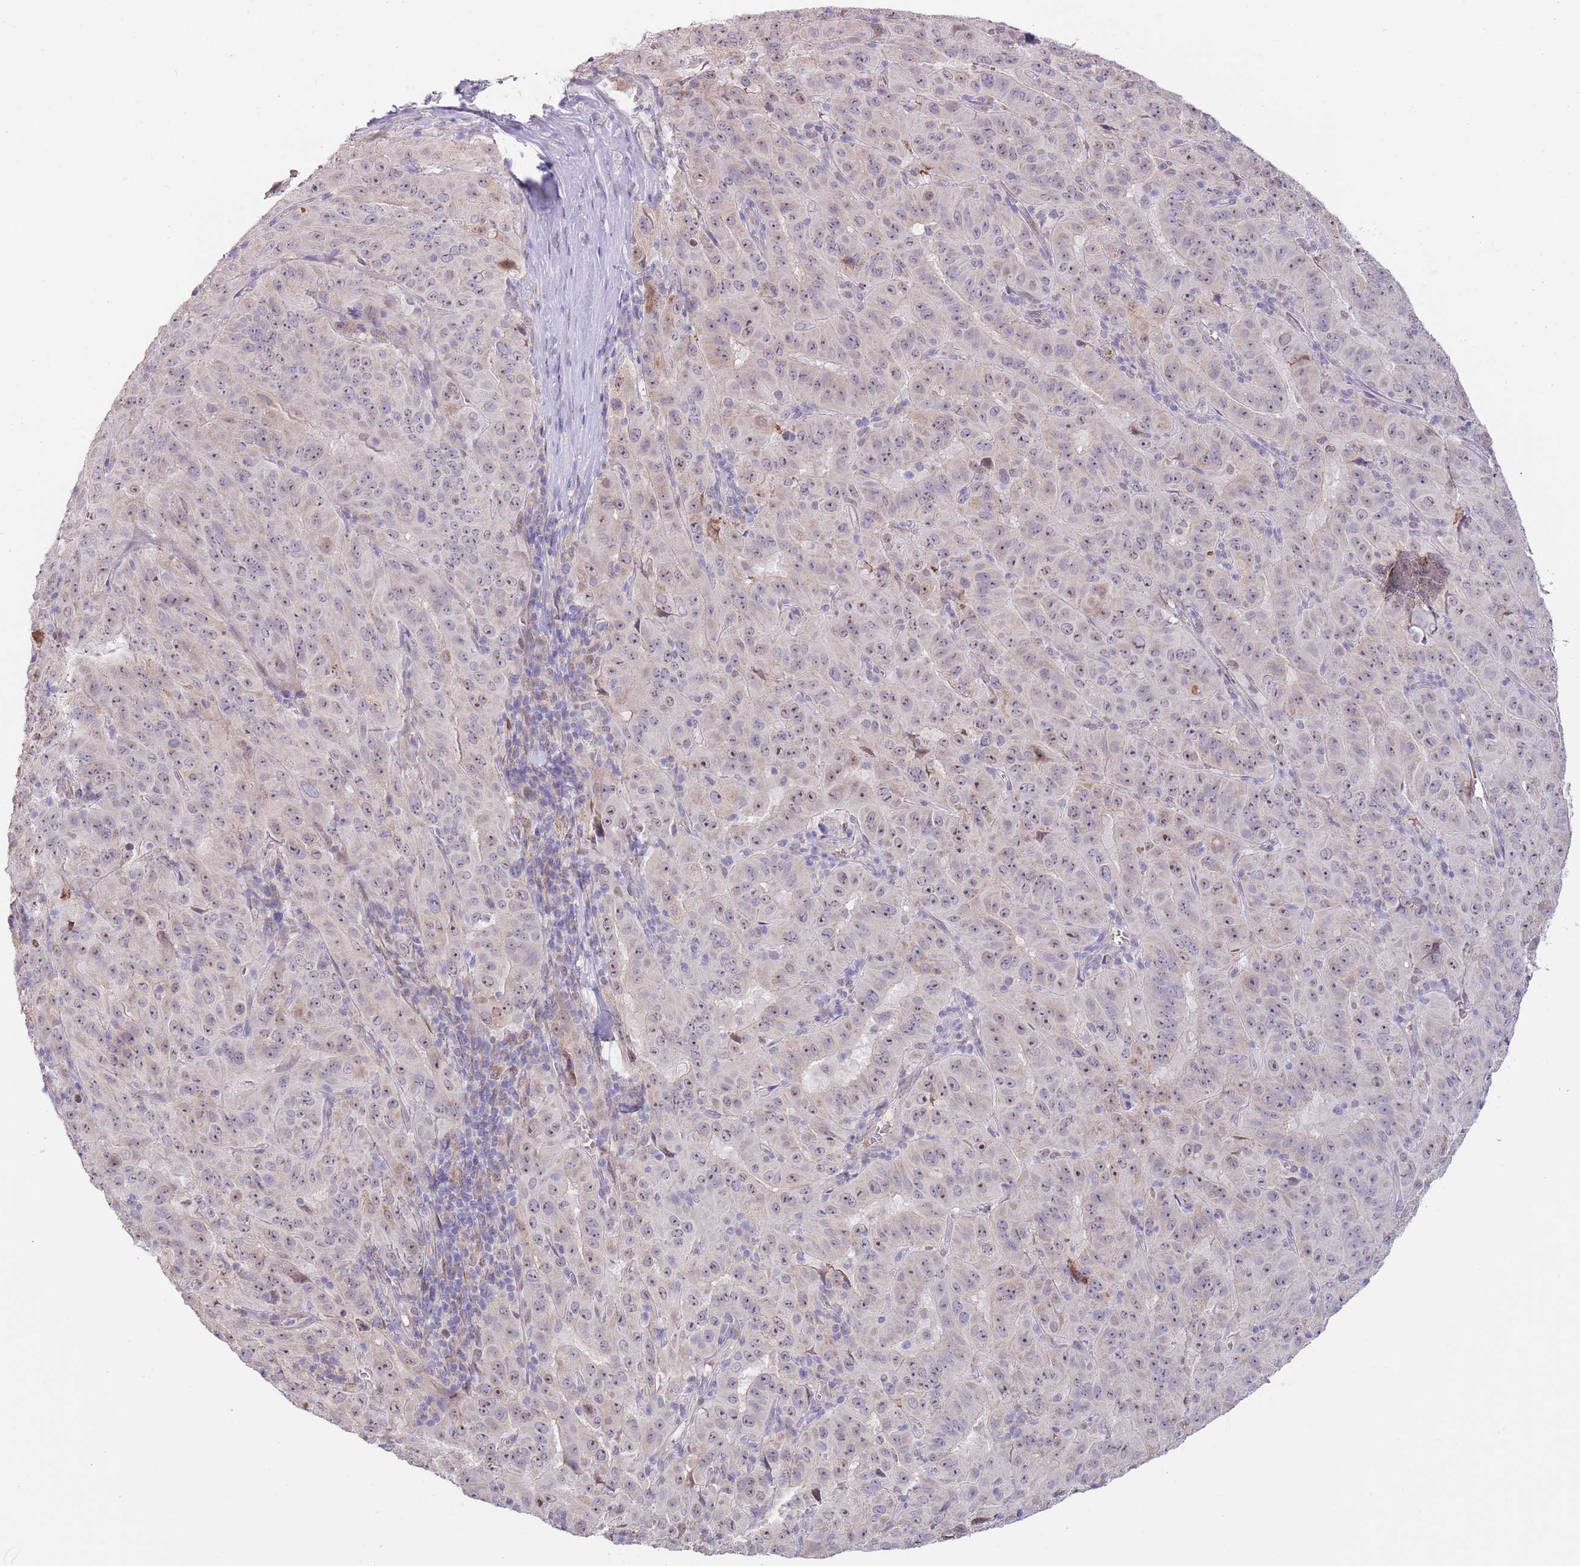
{"staining": {"intensity": "weak", "quantity": "25%-75%", "location": "cytoplasmic/membranous,nuclear"}, "tissue": "pancreatic cancer", "cell_type": "Tumor cells", "image_type": "cancer", "snomed": [{"axis": "morphology", "description": "Adenocarcinoma, NOS"}, {"axis": "topography", "description": "Pancreas"}], "caption": "Immunohistochemistry (IHC) photomicrograph of pancreatic cancer stained for a protein (brown), which shows low levels of weak cytoplasmic/membranous and nuclear positivity in approximately 25%-75% of tumor cells.", "gene": "AP1S2", "patient": {"sex": "male", "age": 63}}